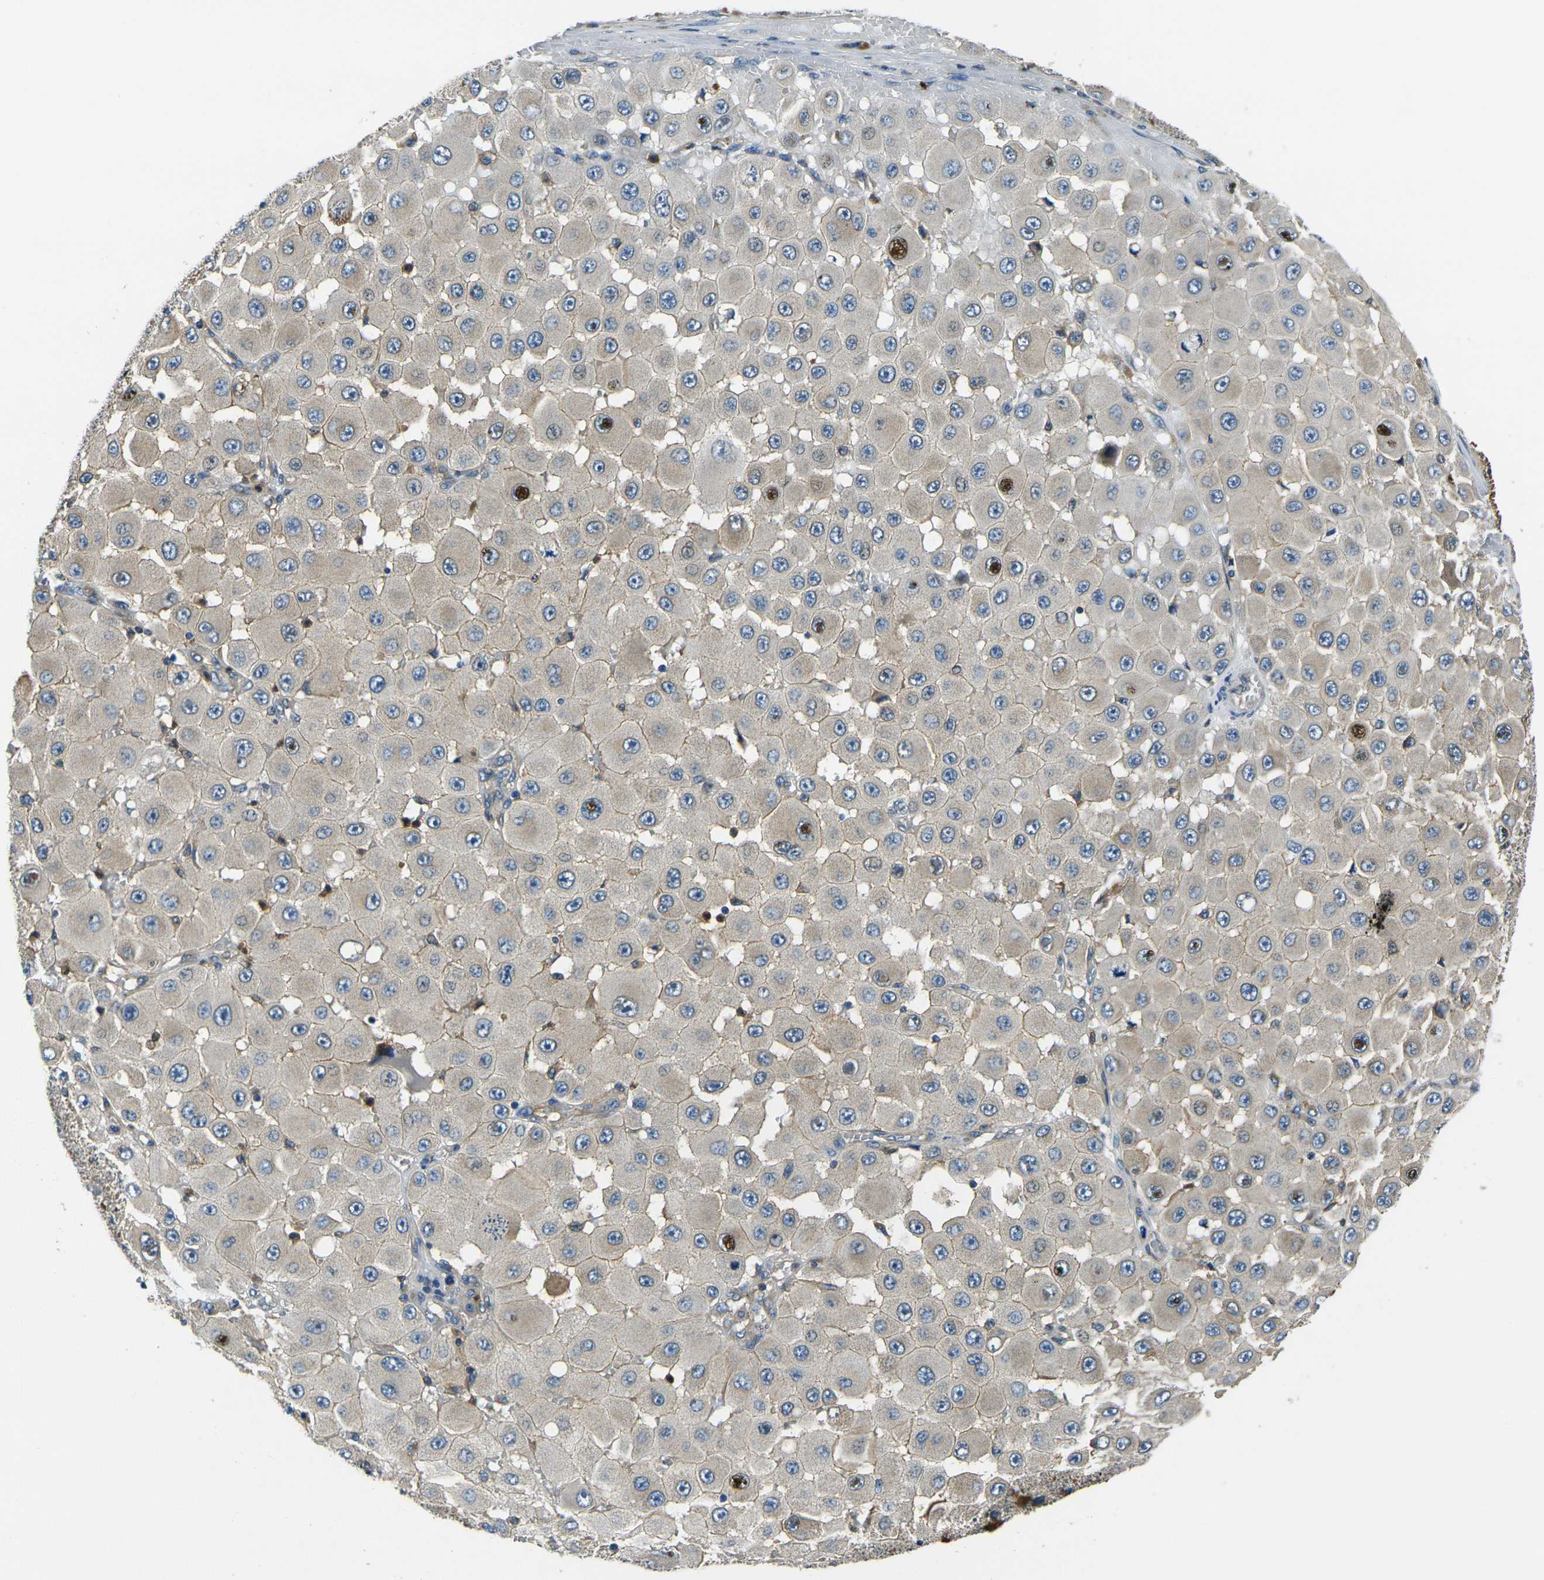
{"staining": {"intensity": "moderate", "quantity": "25%-75%", "location": "cytoplasmic/membranous,nuclear"}, "tissue": "melanoma", "cell_type": "Tumor cells", "image_type": "cancer", "snomed": [{"axis": "morphology", "description": "Malignant melanoma, NOS"}, {"axis": "topography", "description": "Skin"}], "caption": "Malignant melanoma stained for a protein (brown) shows moderate cytoplasmic/membranous and nuclear positive staining in approximately 25%-75% of tumor cells.", "gene": "RAB1B", "patient": {"sex": "female", "age": 81}}